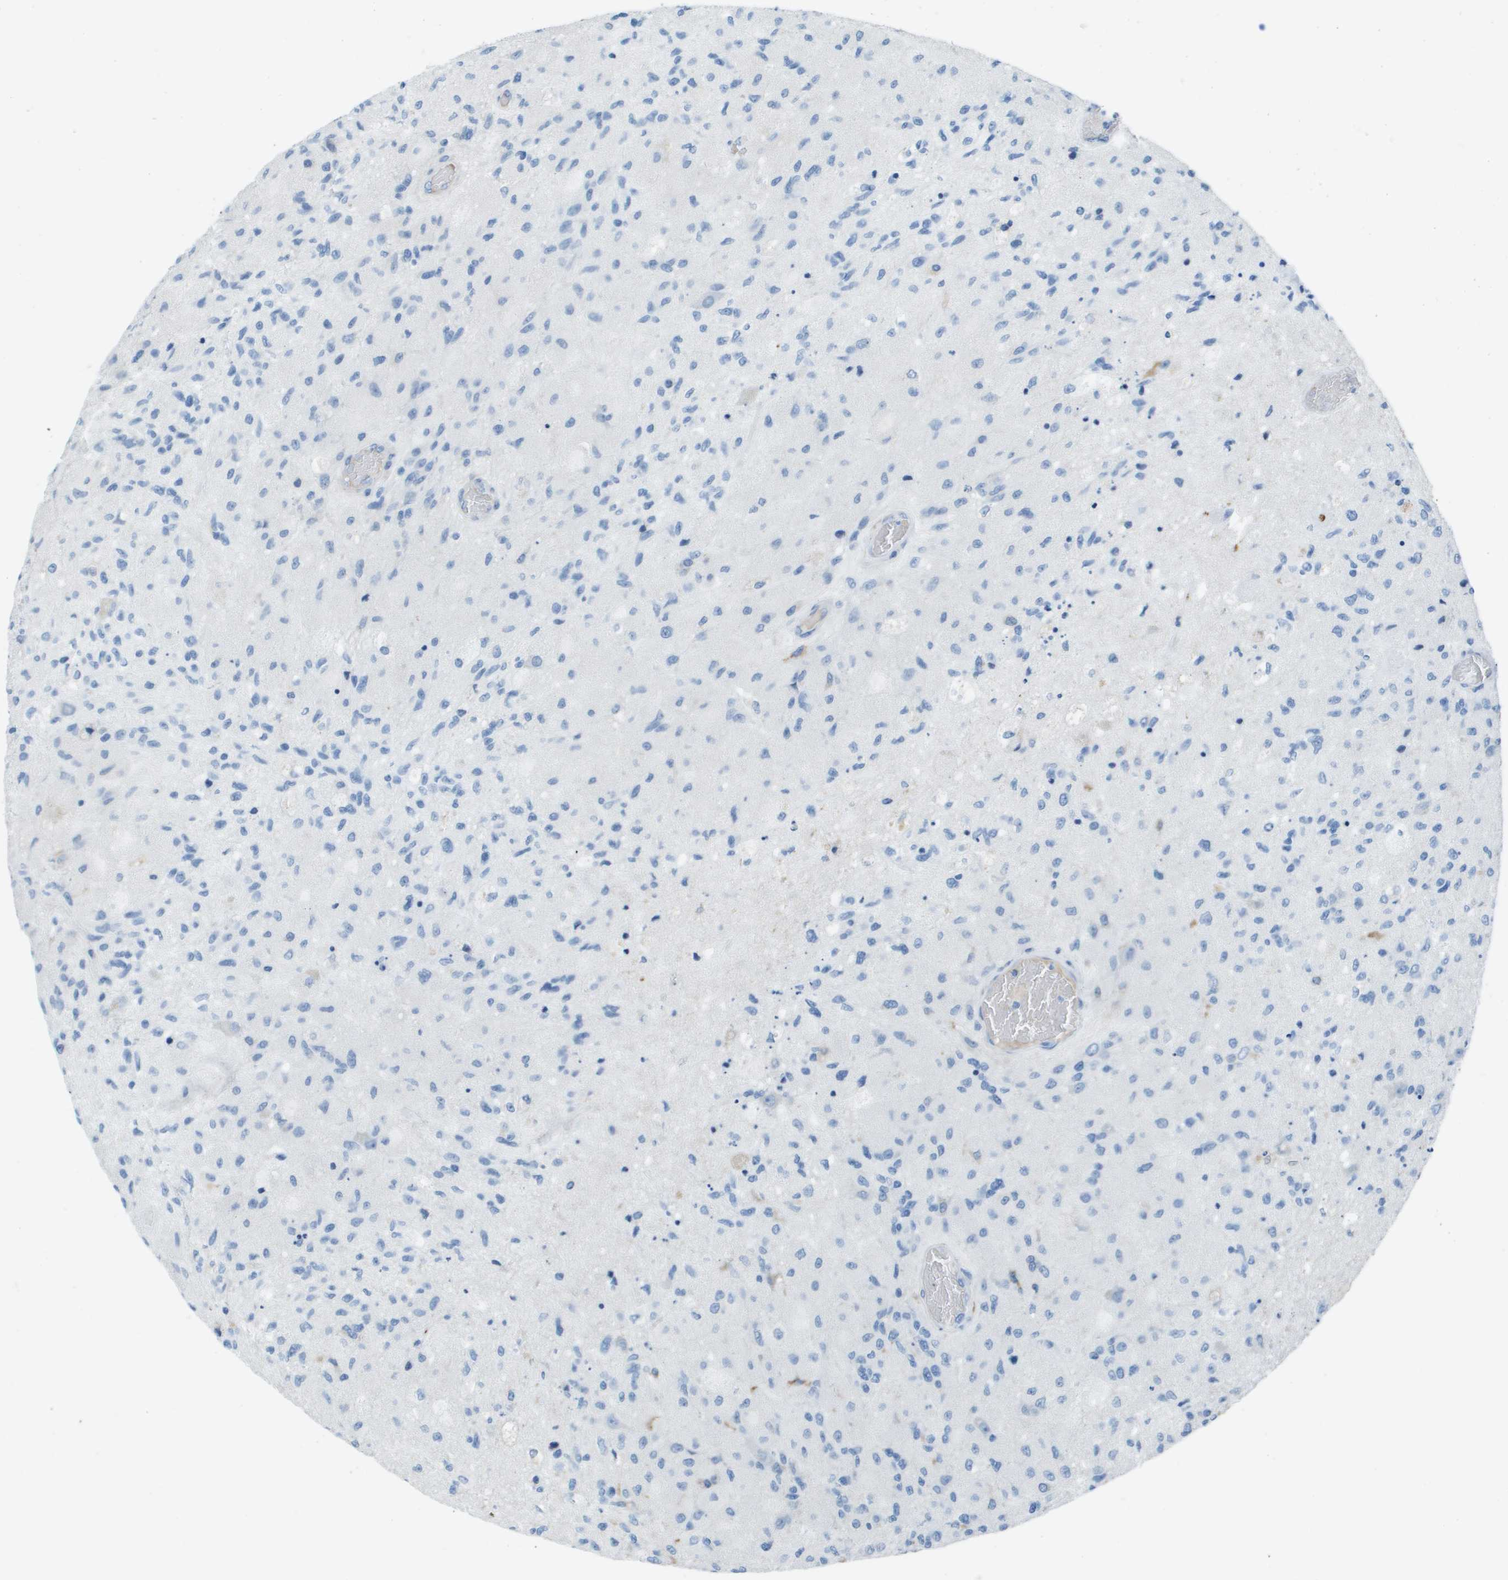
{"staining": {"intensity": "negative", "quantity": "none", "location": "none"}, "tissue": "glioma", "cell_type": "Tumor cells", "image_type": "cancer", "snomed": [{"axis": "morphology", "description": "Normal tissue, NOS"}, {"axis": "morphology", "description": "Glioma, malignant, High grade"}, {"axis": "topography", "description": "Cerebral cortex"}], "caption": "High power microscopy micrograph of an immunohistochemistry image of glioma, revealing no significant staining in tumor cells.", "gene": "ZBTB43", "patient": {"sex": "male", "age": 77}}